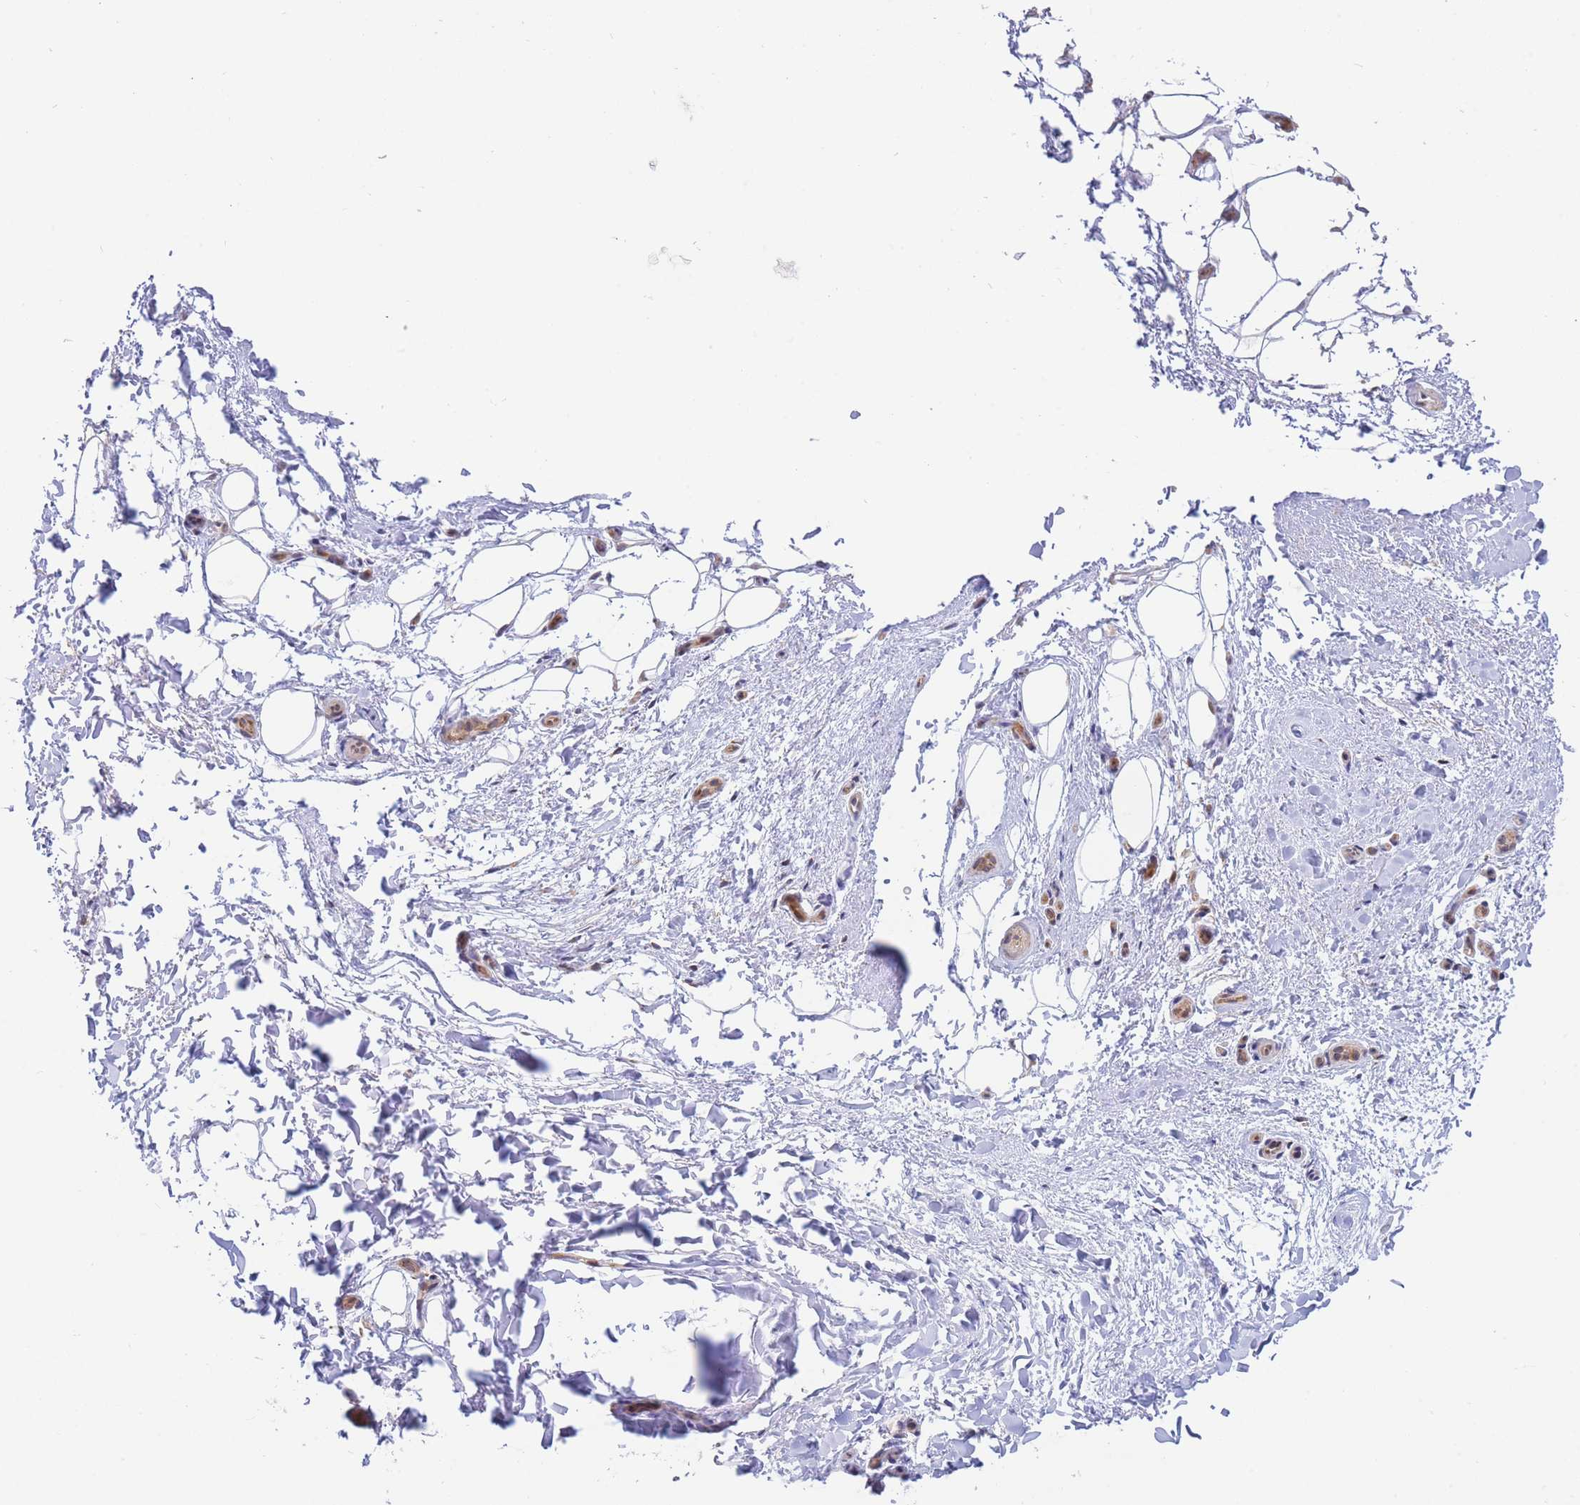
{"staining": {"intensity": "negative", "quantity": "none", "location": "none"}, "tissue": "adipose tissue", "cell_type": "Adipocytes", "image_type": "normal", "snomed": [{"axis": "morphology", "description": "Normal tissue, NOS"}, {"axis": "topography", "description": "Peripheral nerve tissue"}], "caption": "The image demonstrates no significant staining in adipocytes of adipose tissue.", "gene": "BOD1L1", "patient": {"sex": "female", "age": 61}}